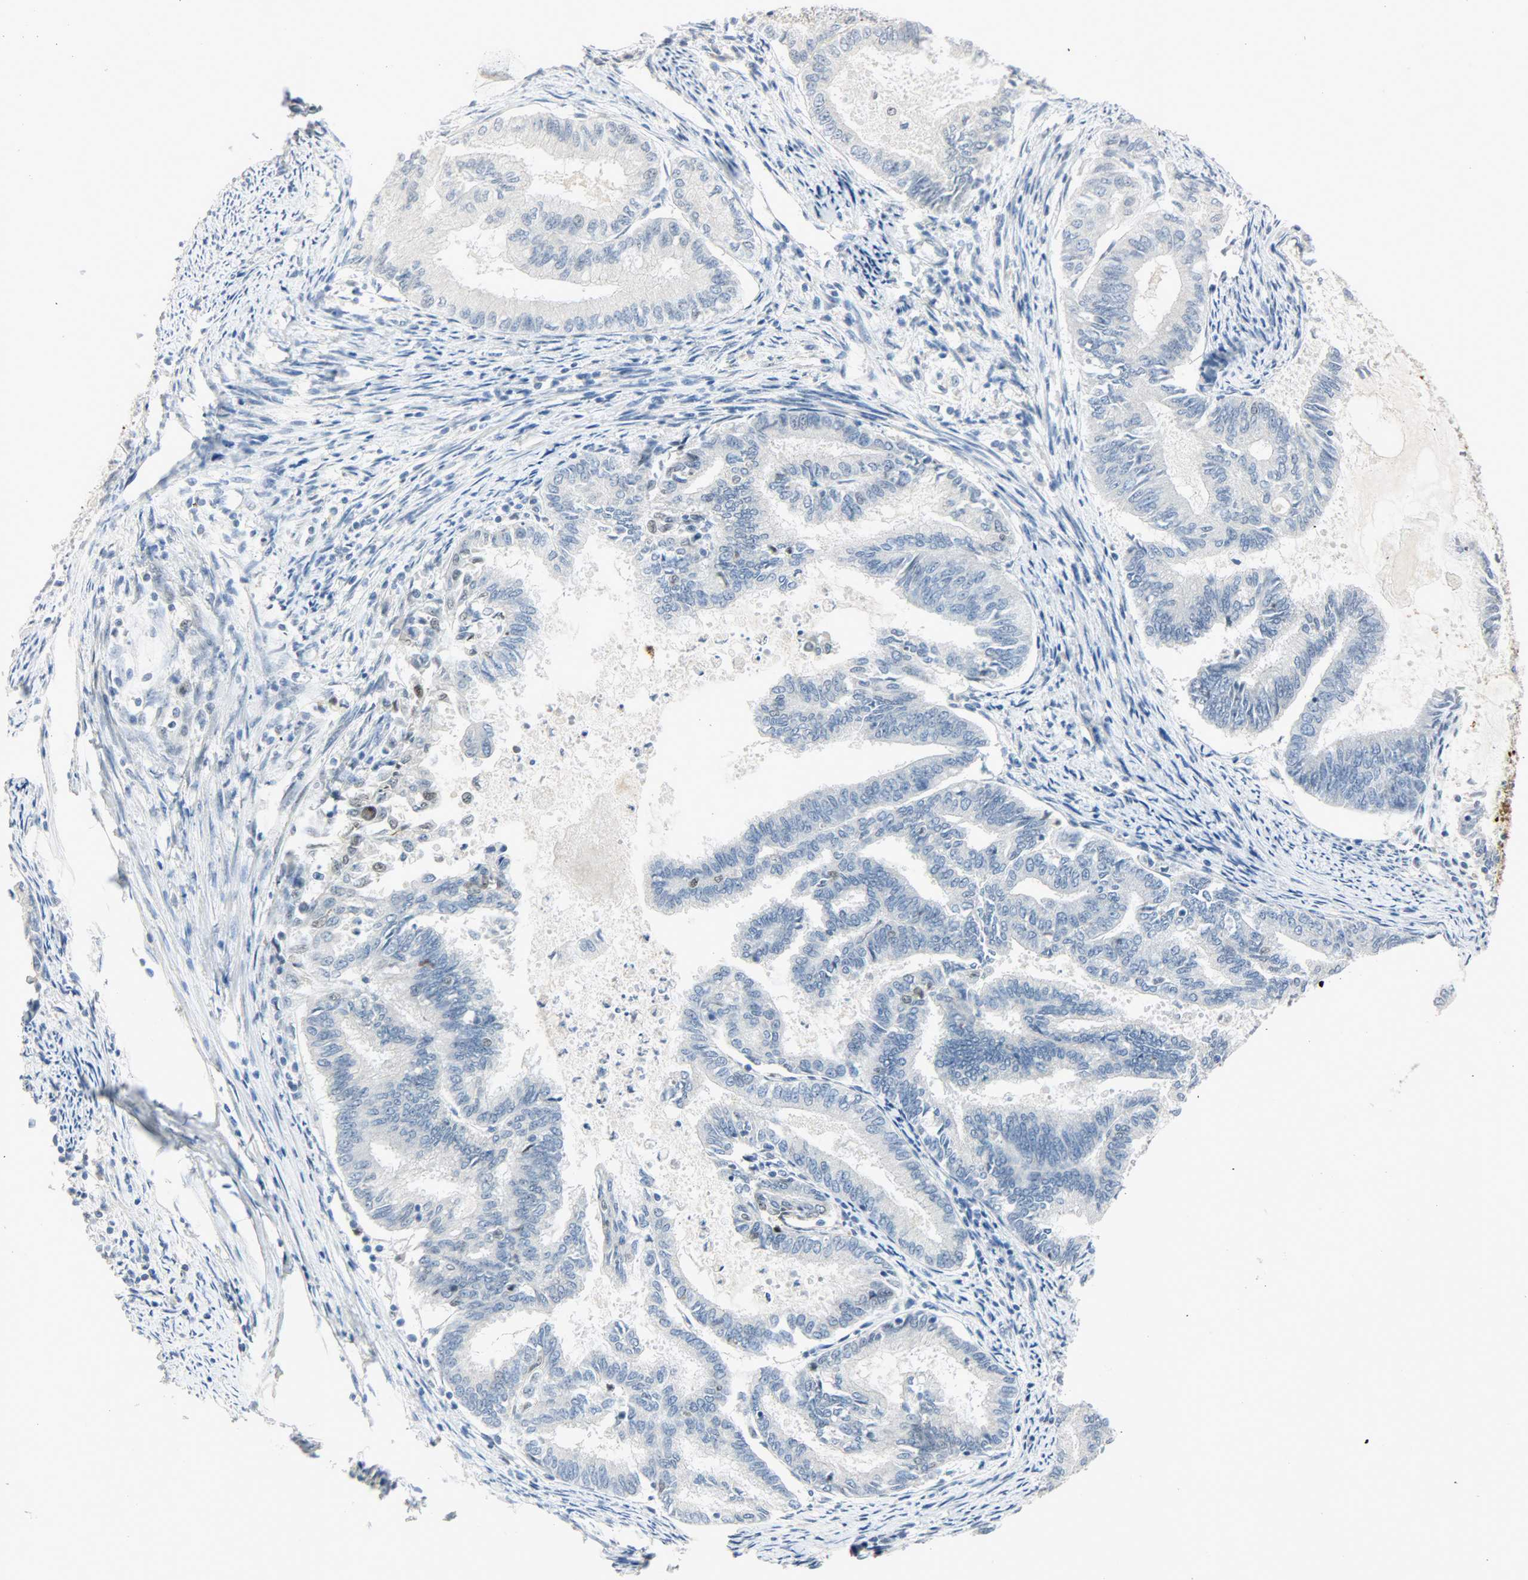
{"staining": {"intensity": "negative", "quantity": "none", "location": "none"}, "tissue": "endometrial cancer", "cell_type": "Tumor cells", "image_type": "cancer", "snomed": [{"axis": "morphology", "description": "Adenocarcinoma, NOS"}, {"axis": "topography", "description": "Endometrium"}], "caption": "Immunohistochemical staining of endometrial cancer (adenocarcinoma) displays no significant expression in tumor cells. (DAB IHC visualized using brightfield microscopy, high magnification).", "gene": "PPARG", "patient": {"sex": "female", "age": 86}}